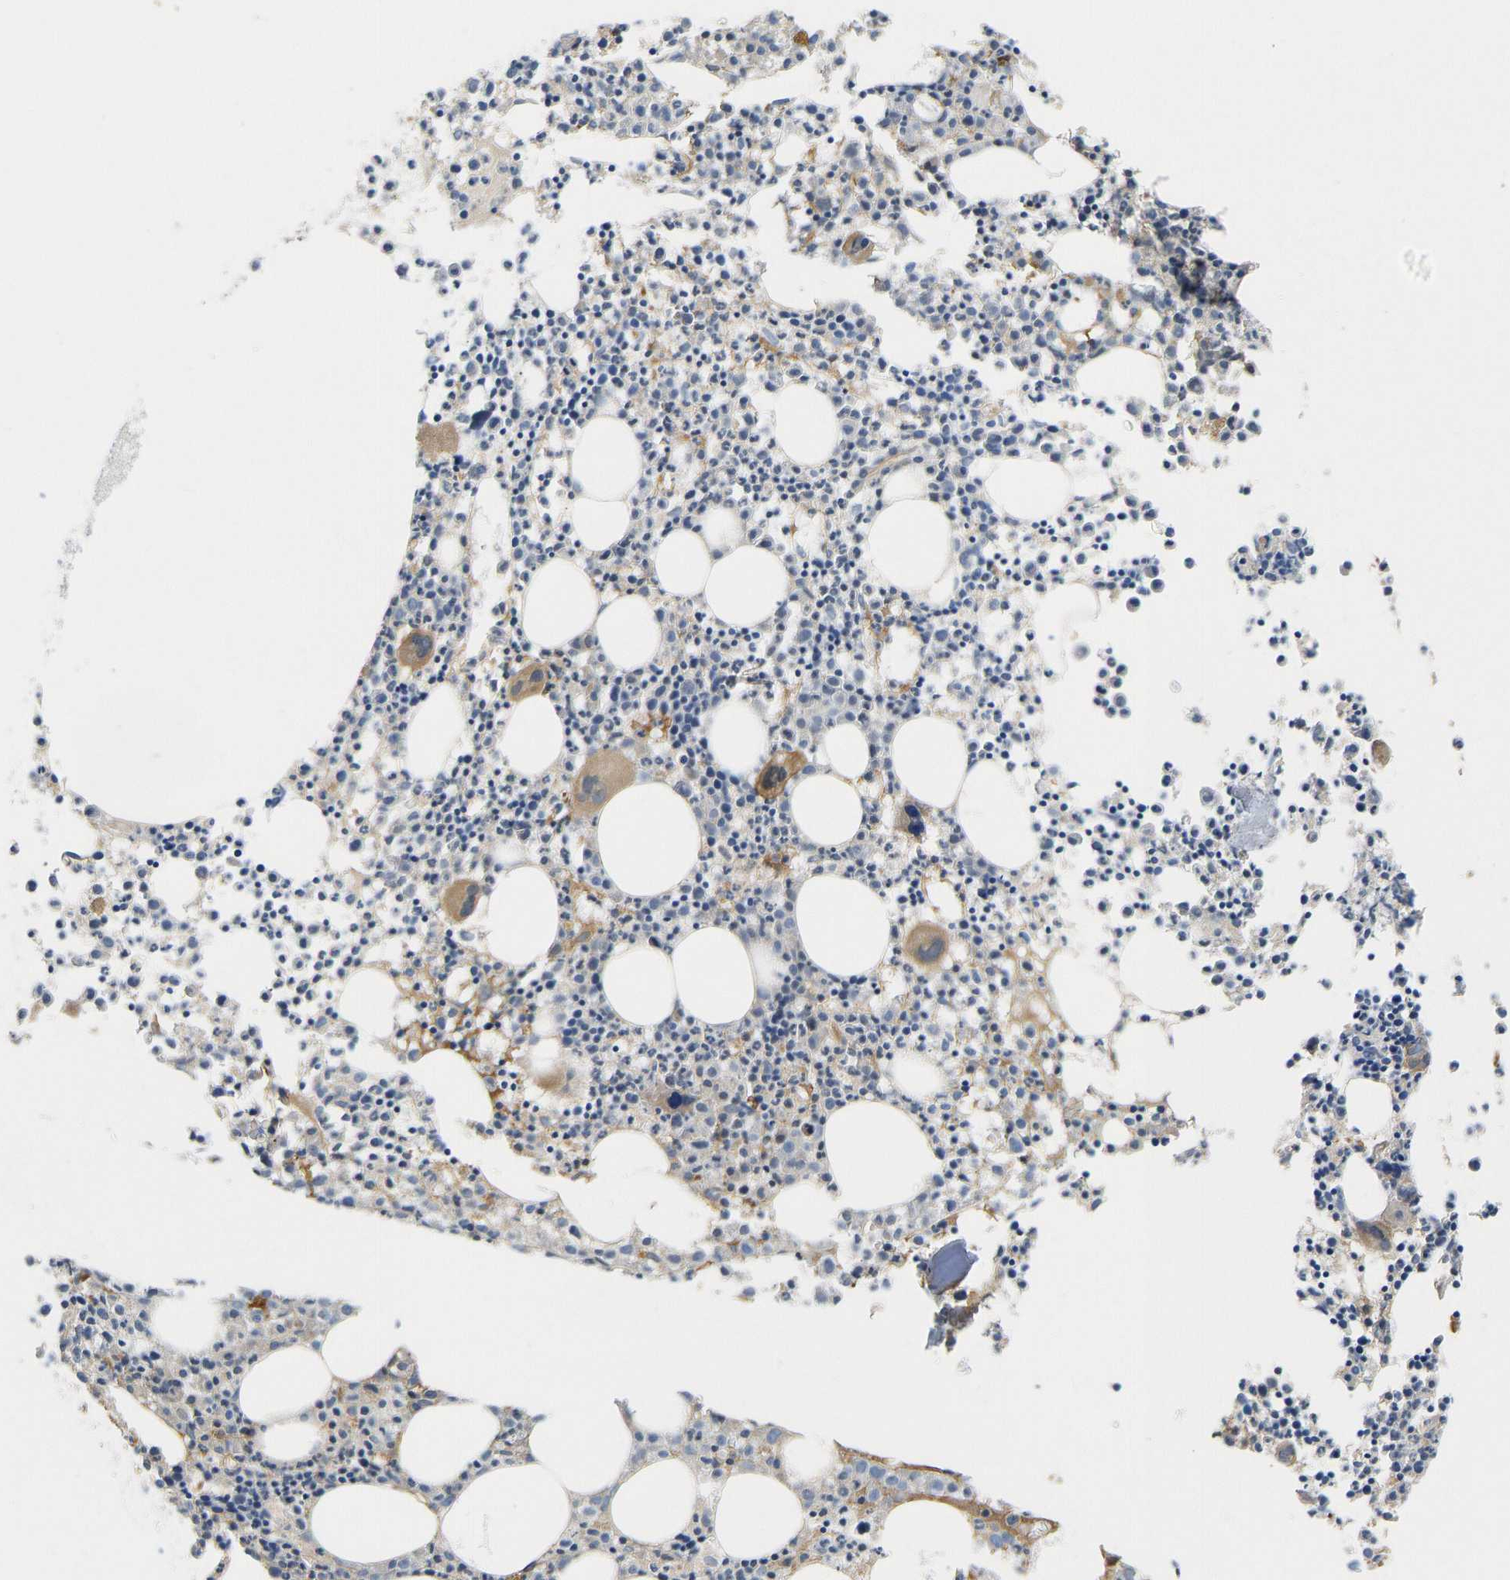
{"staining": {"intensity": "moderate", "quantity": "<25%", "location": "cytoplasmic/membranous"}, "tissue": "bone marrow", "cell_type": "Hematopoietic cells", "image_type": "normal", "snomed": [{"axis": "morphology", "description": "Normal tissue, NOS"}, {"axis": "morphology", "description": "Inflammation, NOS"}, {"axis": "topography", "description": "Bone marrow"}], "caption": "The immunohistochemical stain labels moderate cytoplasmic/membranous positivity in hematopoietic cells of normal bone marrow. The protein of interest is shown in brown color, while the nuclei are stained blue.", "gene": "VCPKMT", "patient": {"sex": "male", "age": 25}}